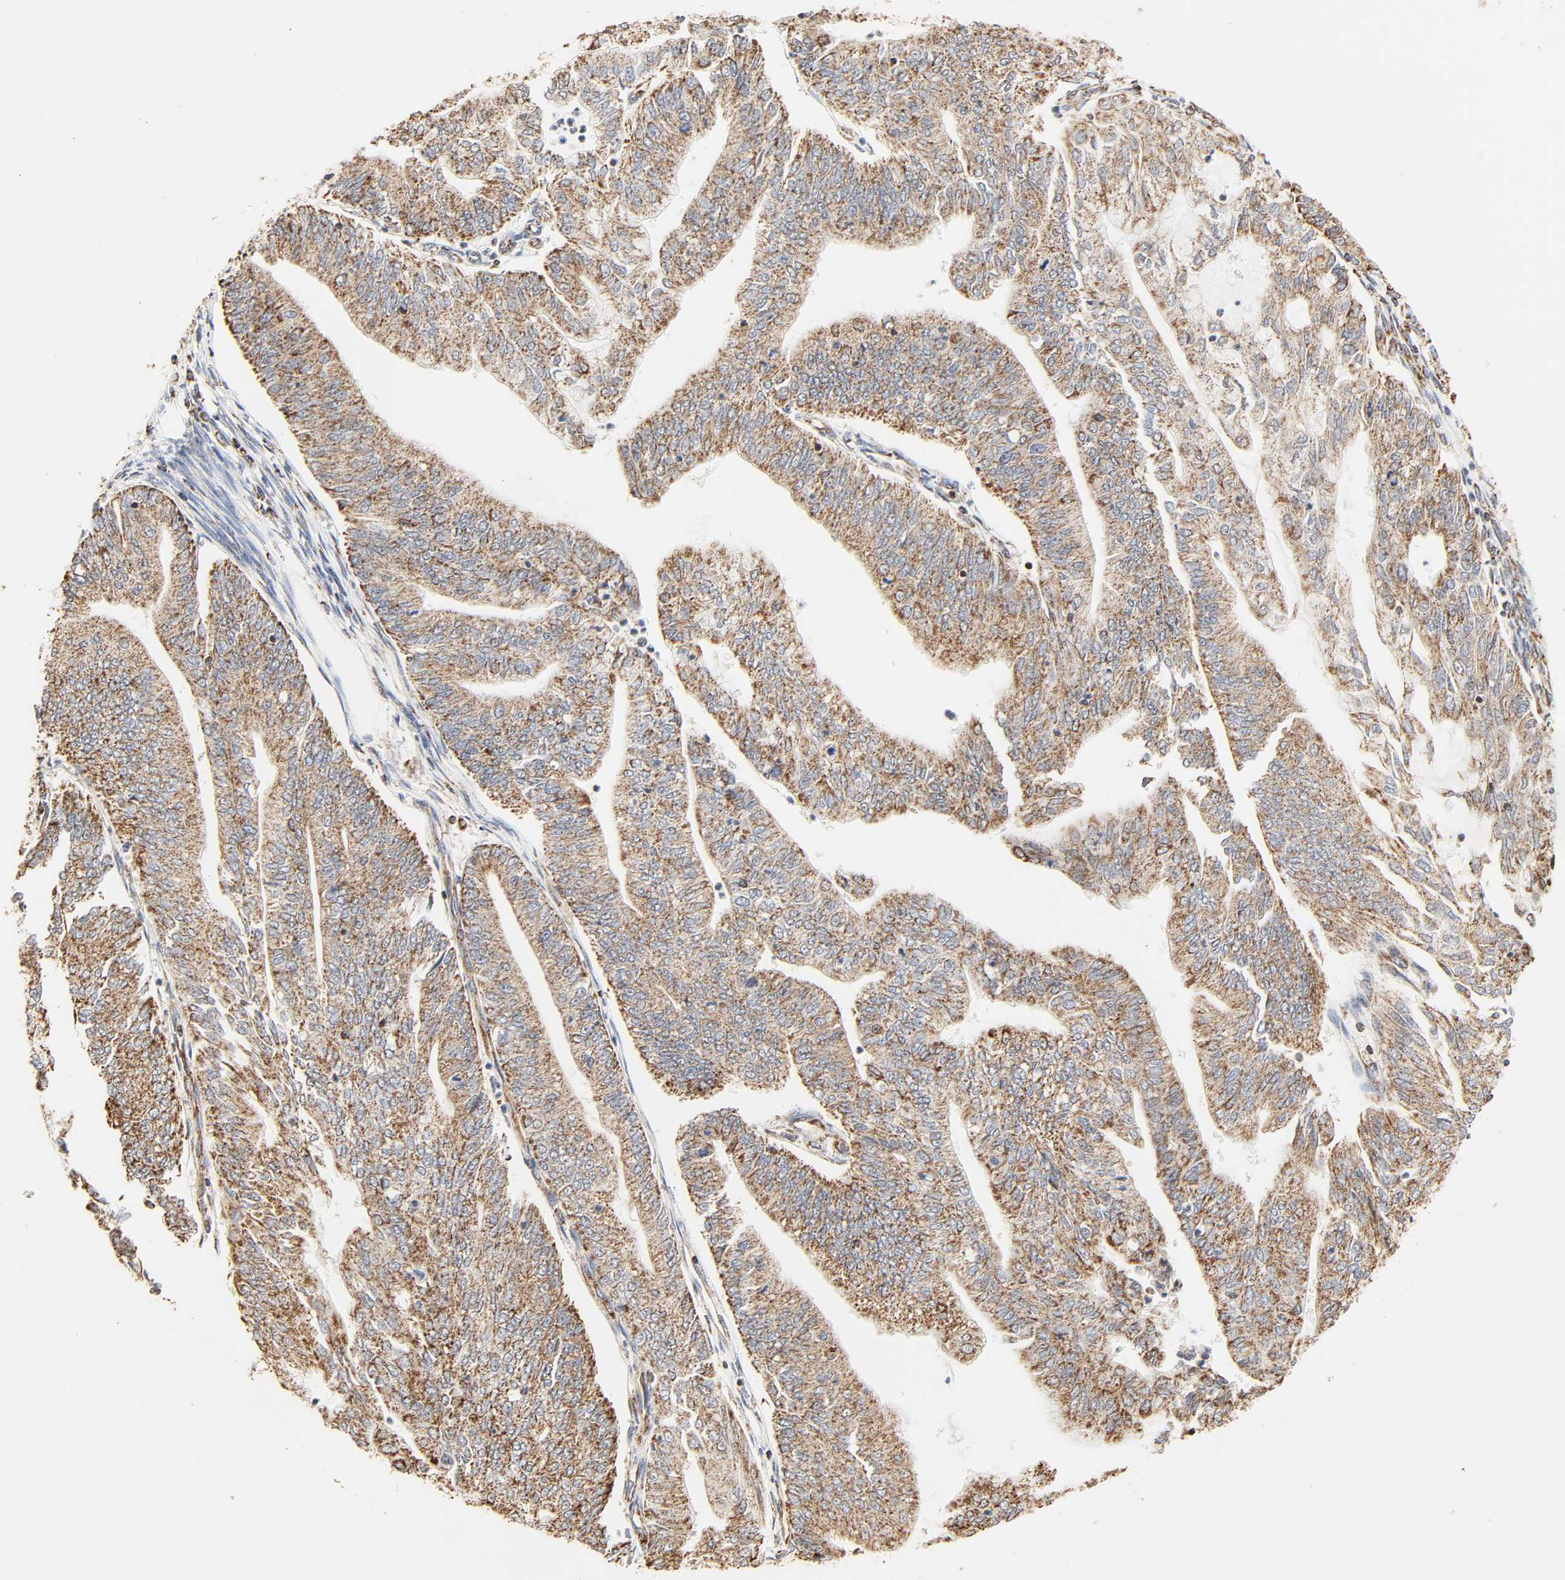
{"staining": {"intensity": "moderate", "quantity": ">75%", "location": "cytoplasmic/membranous"}, "tissue": "endometrial cancer", "cell_type": "Tumor cells", "image_type": "cancer", "snomed": [{"axis": "morphology", "description": "Adenocarcinoma, NOS"}, {"axis": "topography", "description": "Endometrium"}], "caption": "Protein staining of adenocarcinoma (endometrial) tissue demonstrates moderate cytoplasmic/membranous expression in about >75% of tumor cells.", "gene": "ZMAT5", "patient": {"sex": "female", "age": 59}}